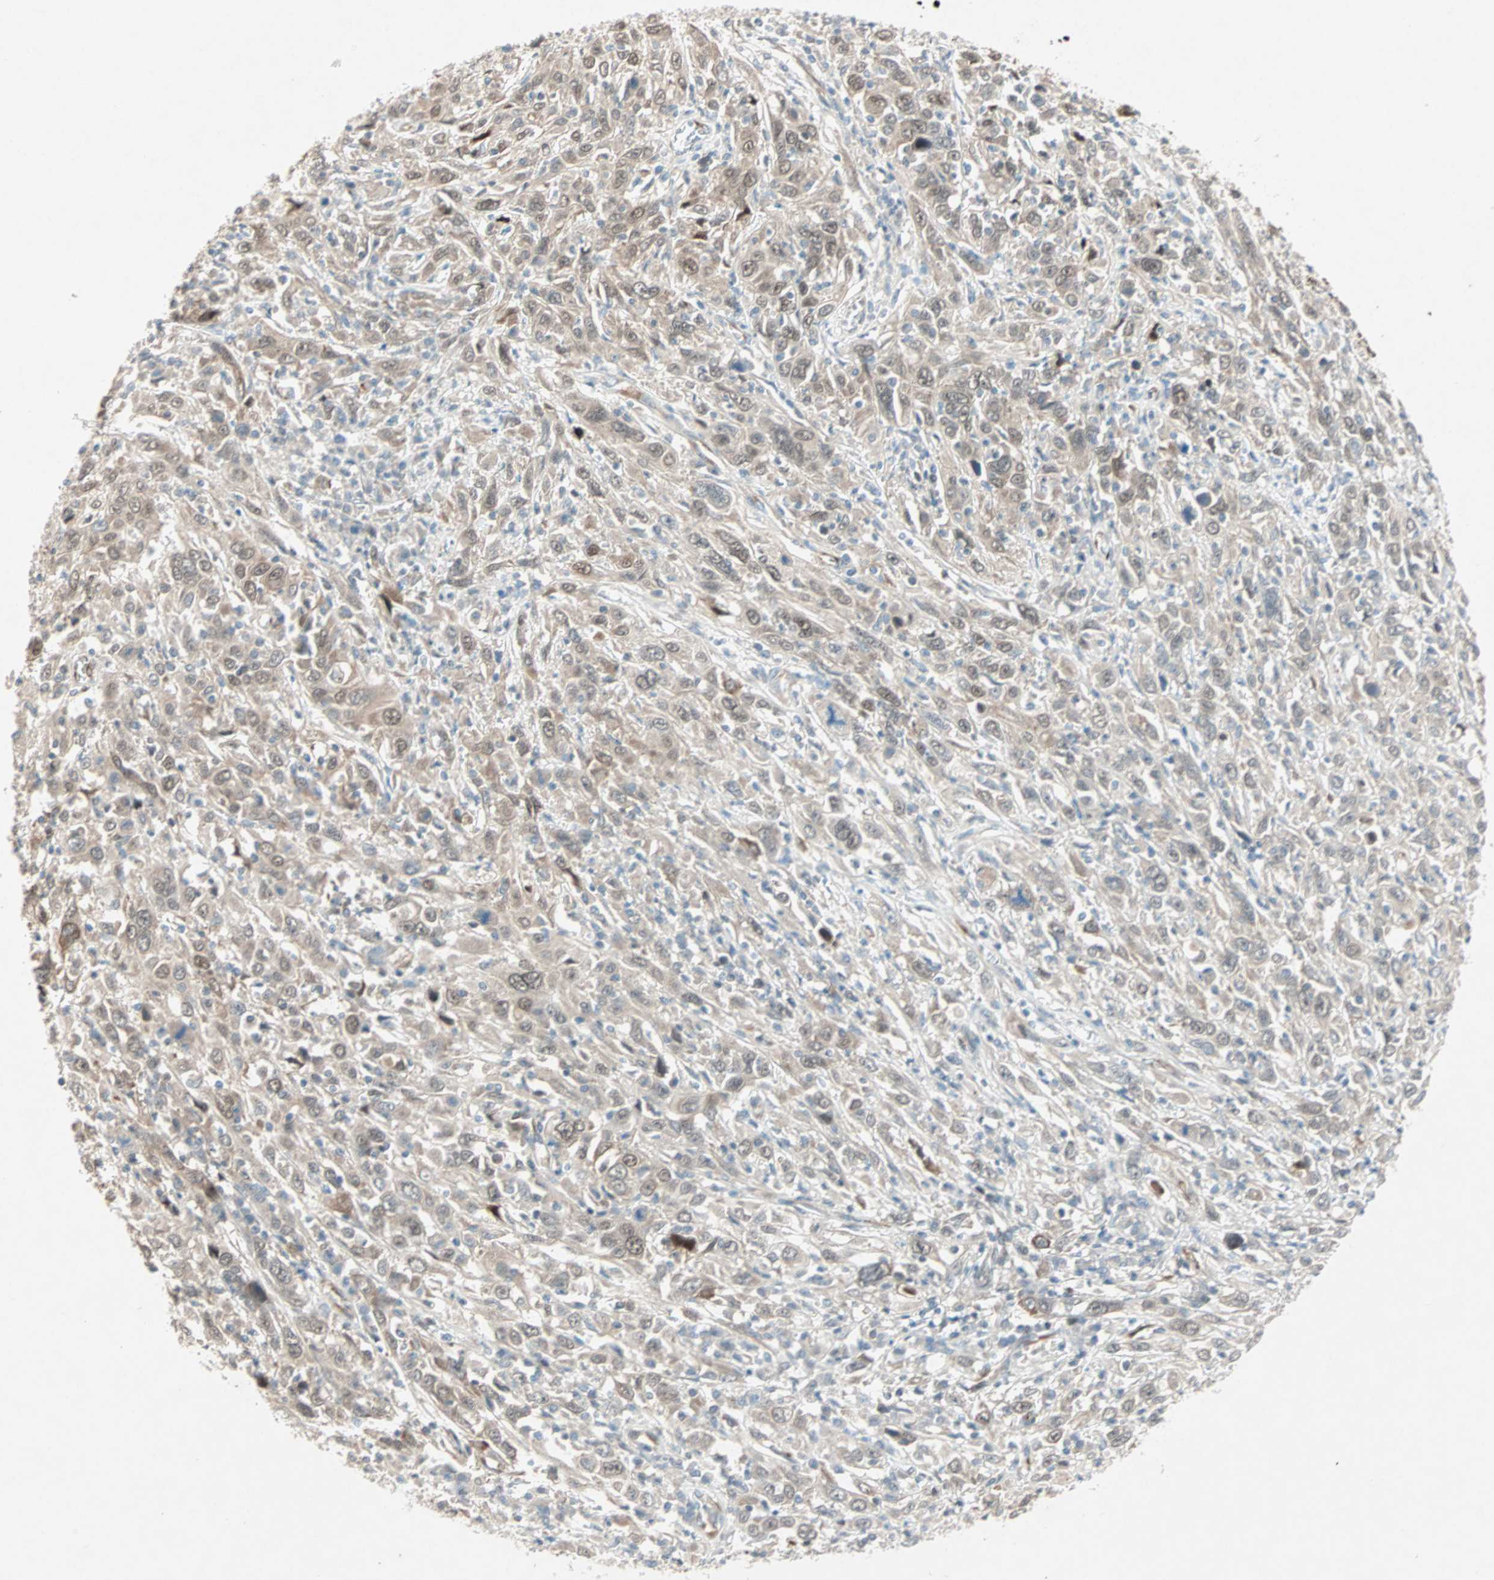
{"staining": {"intensity": "weak", "quantity": ">75%", "location": "cytoplasmic/membranous,nuclear"}, "tissue": "cervical cancer", "cell_type": "Tumor cells", "image_type": "cancer", "snomed": [{"axis": "morphology", "description": "Squamous cell carcinoma, NOS"}, {"axis": "topography", "description": "Cervix"}], "caption": "About >75% of tumor cells in human squamous cell carcinoma (cervical) display weak cytoplasmic/membranous and nuclear protein staining as visualized by brown immunohistochemical staining.", "gene": "ZNF37A", "patient": {"sex": "female", "age": 46}}